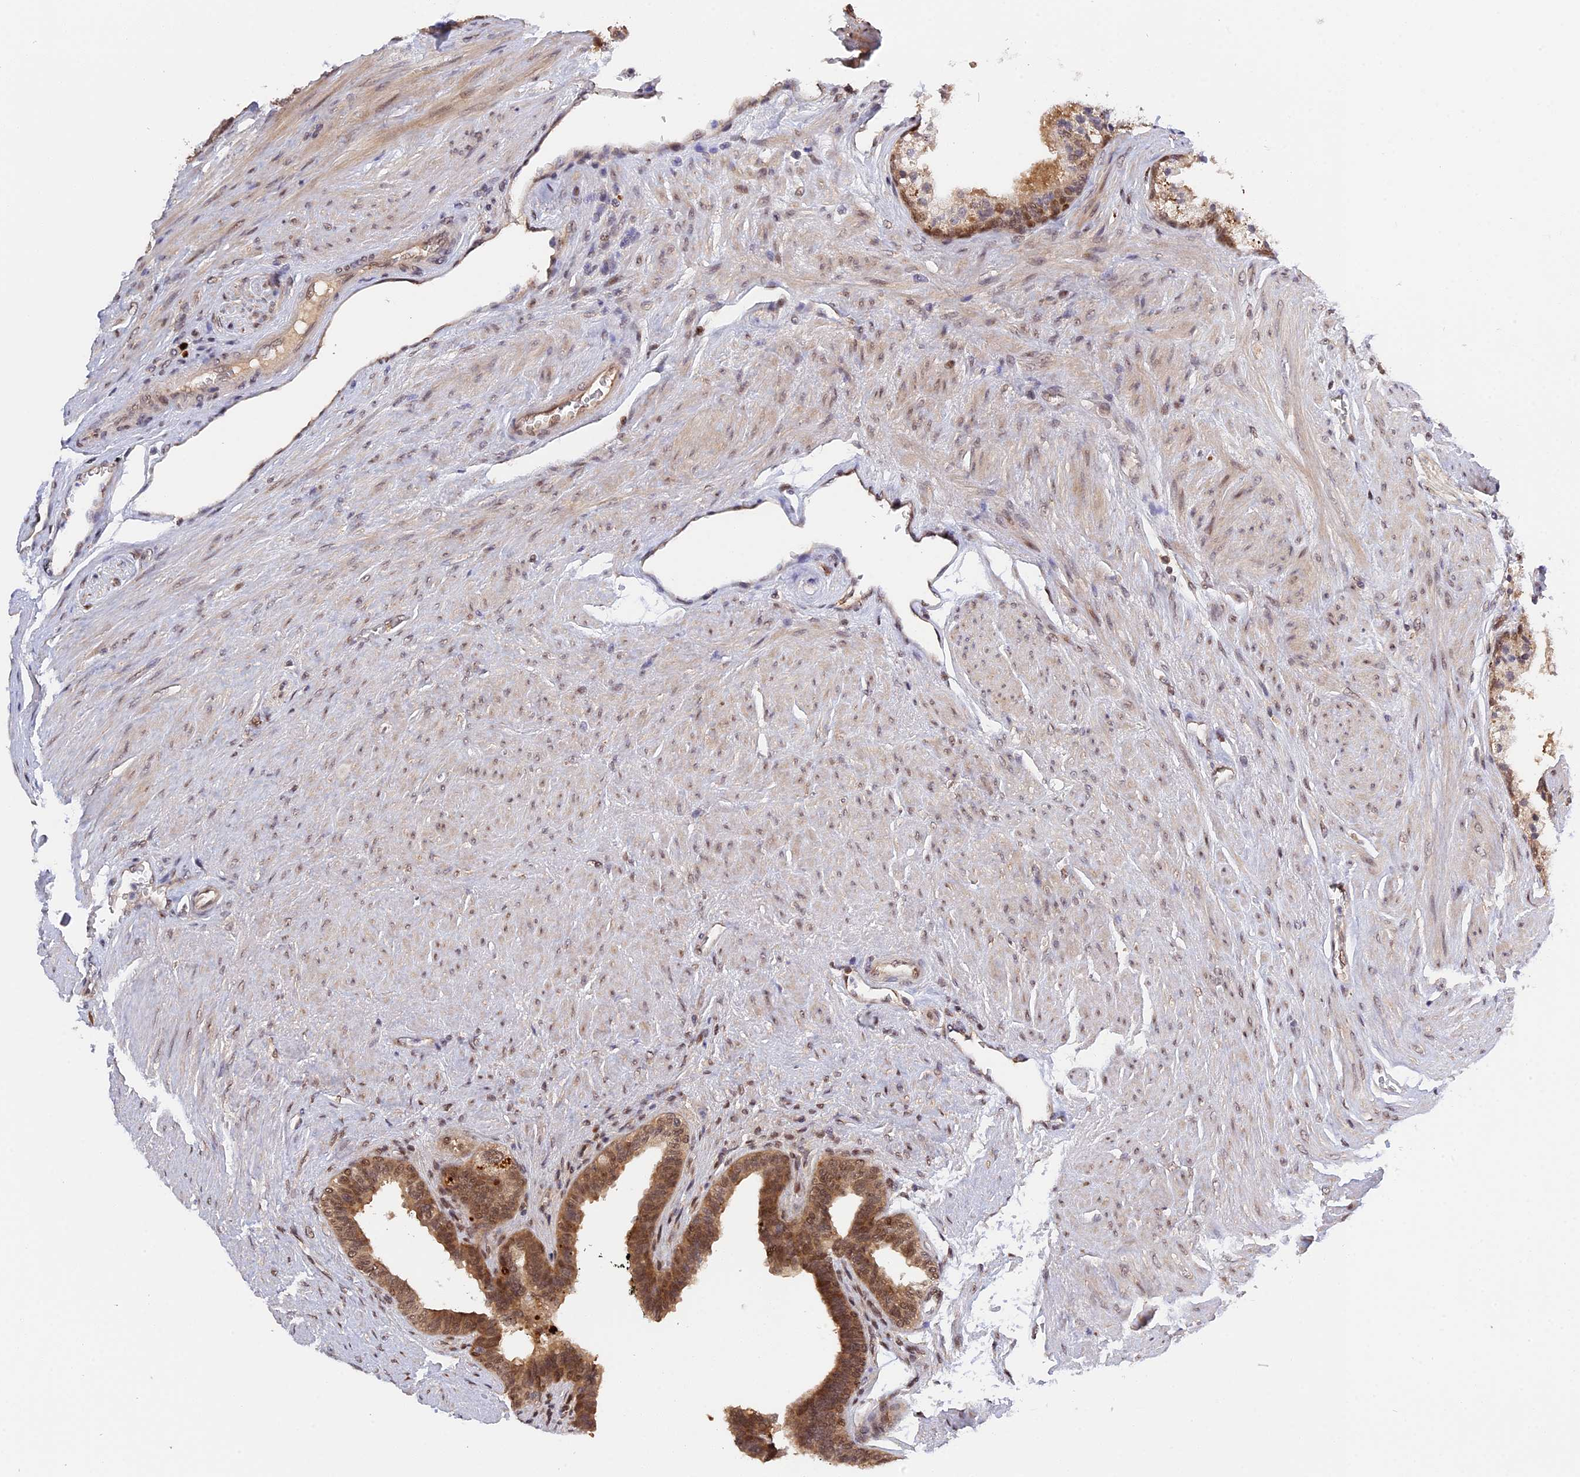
{"staining": {"intensity": "moderate", "quantity": ">75%", "location": "cytoplasmic/membranous,nuclear"}, "tissue": "prostate cancer", "cell_type": "Tumor cells", "image_type": "cancer", "snomed": [{"axis": "morphology", "description": "Adenocarcinoma, High grade"}, {"axis": "topography", "description": "Prostate"}], "caption": "High-power microscopy captured an immunohistochemistry (IHC) photomicrograph of high-grade adenocarcinoma (prostate), revealing moderate cytoplasmic/membranous and nuclear positivity in about >75% of tumor cells.", "gene": "ZNF428", "patient": {"sex": "male", "age": 70}}